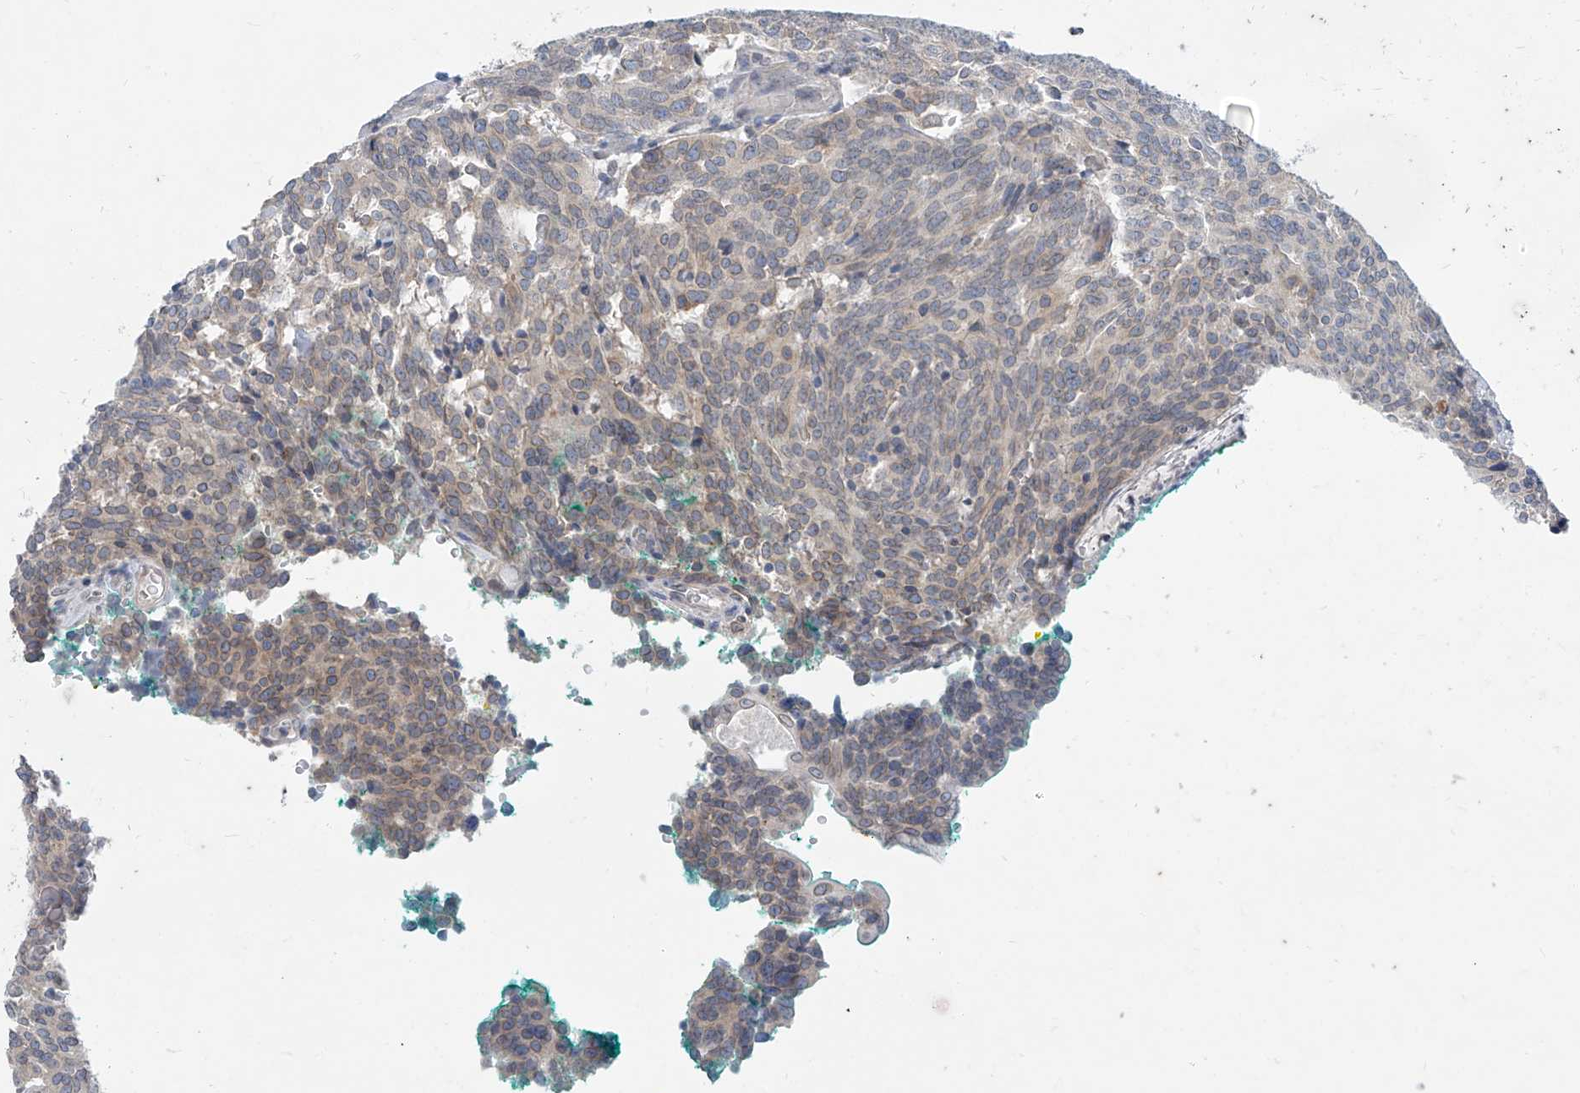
{"staining": {"intensity": "weak", "quantity": "<25%", "location": "cytoplasmic/membranous"}, "tissue": "carcinoid", "cell_type": "Tumor cells", "image_type": "cancer", "snomed": [{"axis": "morphology", "description": "Carcinoid, malignant, NOS"}, {"axis": "topography", "description": "Lung"}], "caption": "Tumor cells show no significant protein expression in carcinoid (malignant).", "gene": "KRTAP25-1", "patient": {"sex": "female", "age": 46}}